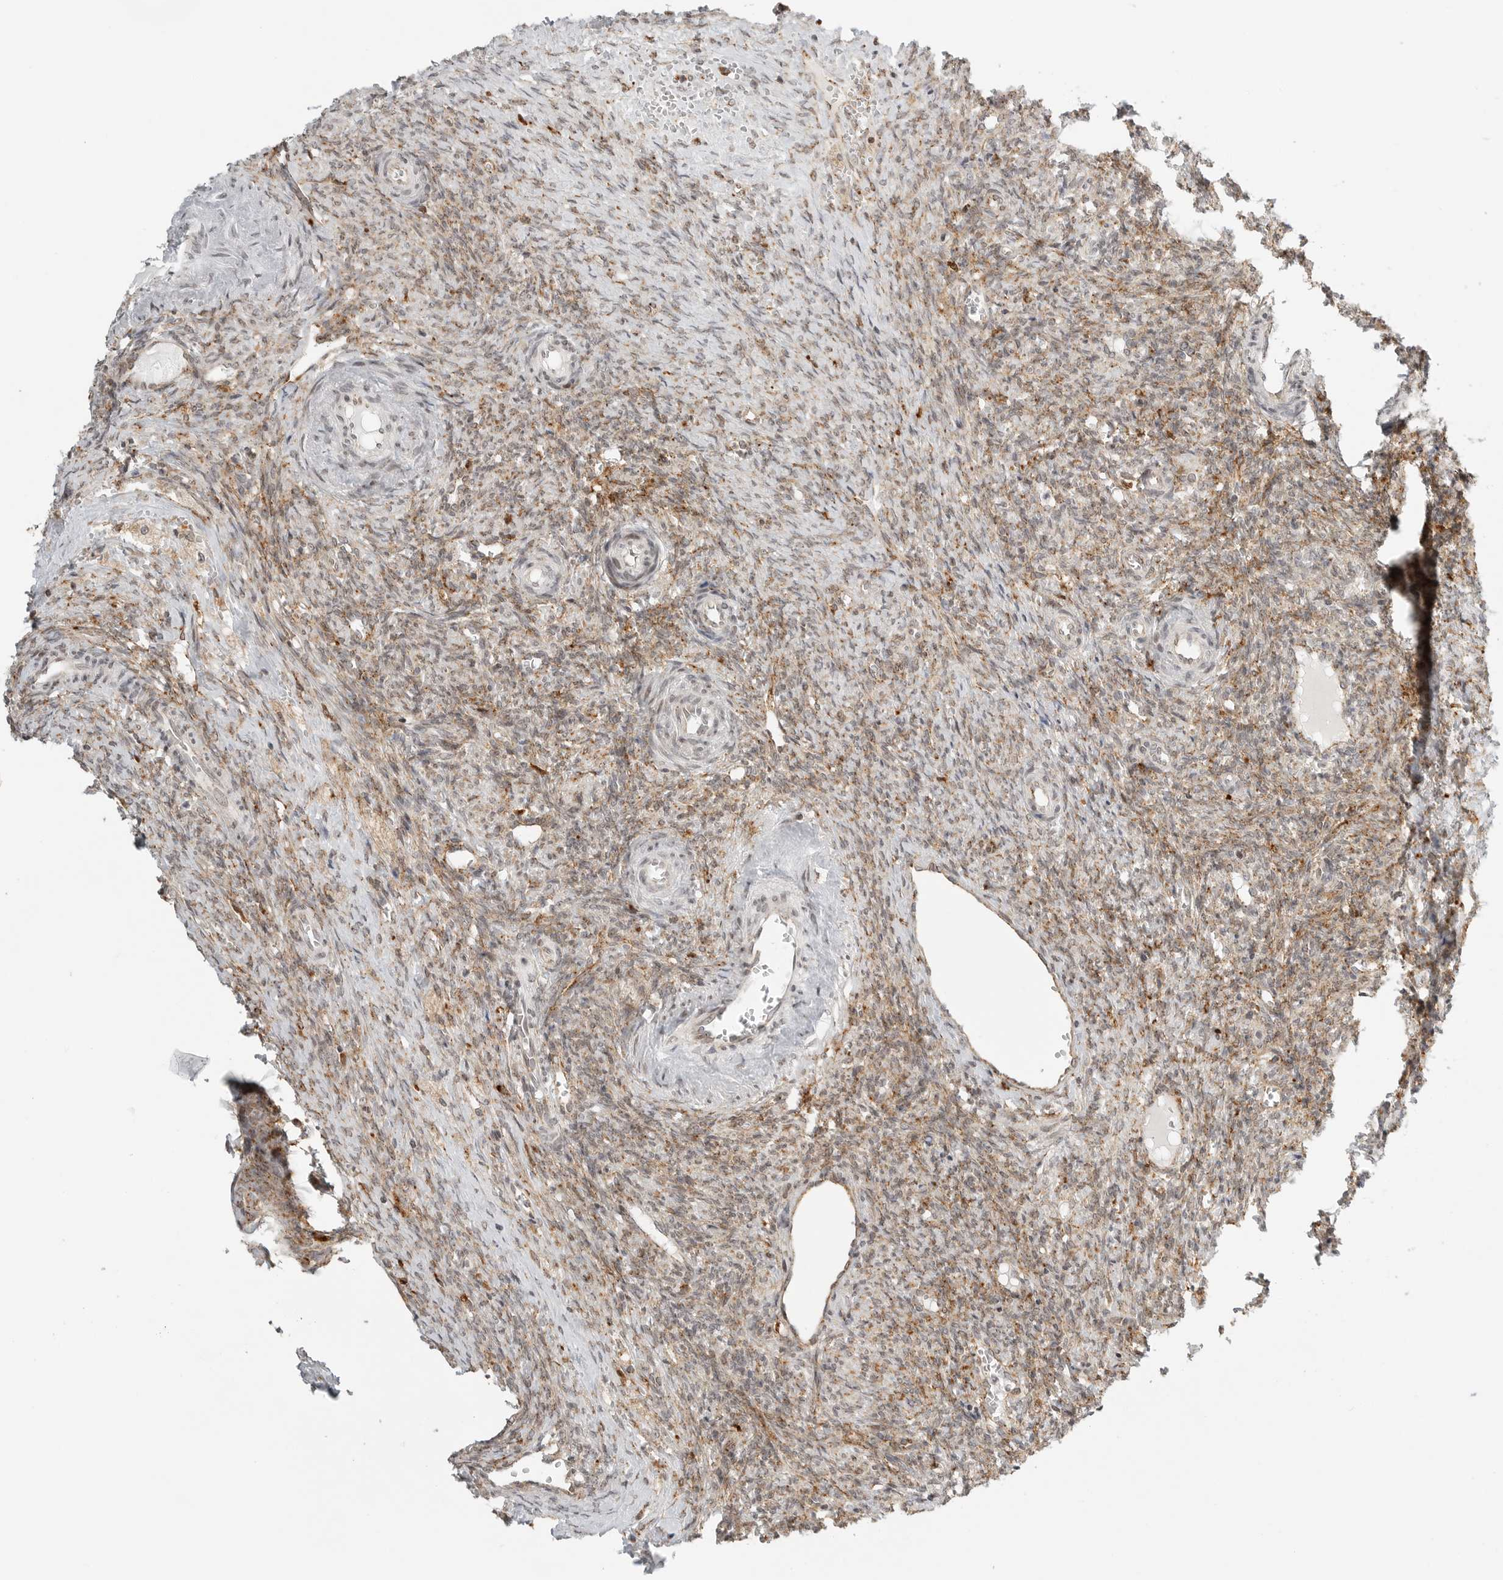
{"staining": {"intensity": "moderate", "quantity": ">75%", "location": "cytoplasmic/membranous"}, "tissue": "ovary", "cell_type": "Ovarian stroma cells", "image_type": "normal", "snomed": [{"axis": "morphology", "description": "Normal tissue, NOS"}, {"axis": "topography", "description": "Ovary"}], "caption": "Immunohistochemical staining of normal human ovary demonstrates >75% levels of moderate cytoplasmic/membranous protein expression in about >75% of ovarian stroma cells. Nuclei are stained in blue.", "gene": "IDUA", "patient": {"sex": "female", "age": 41}}